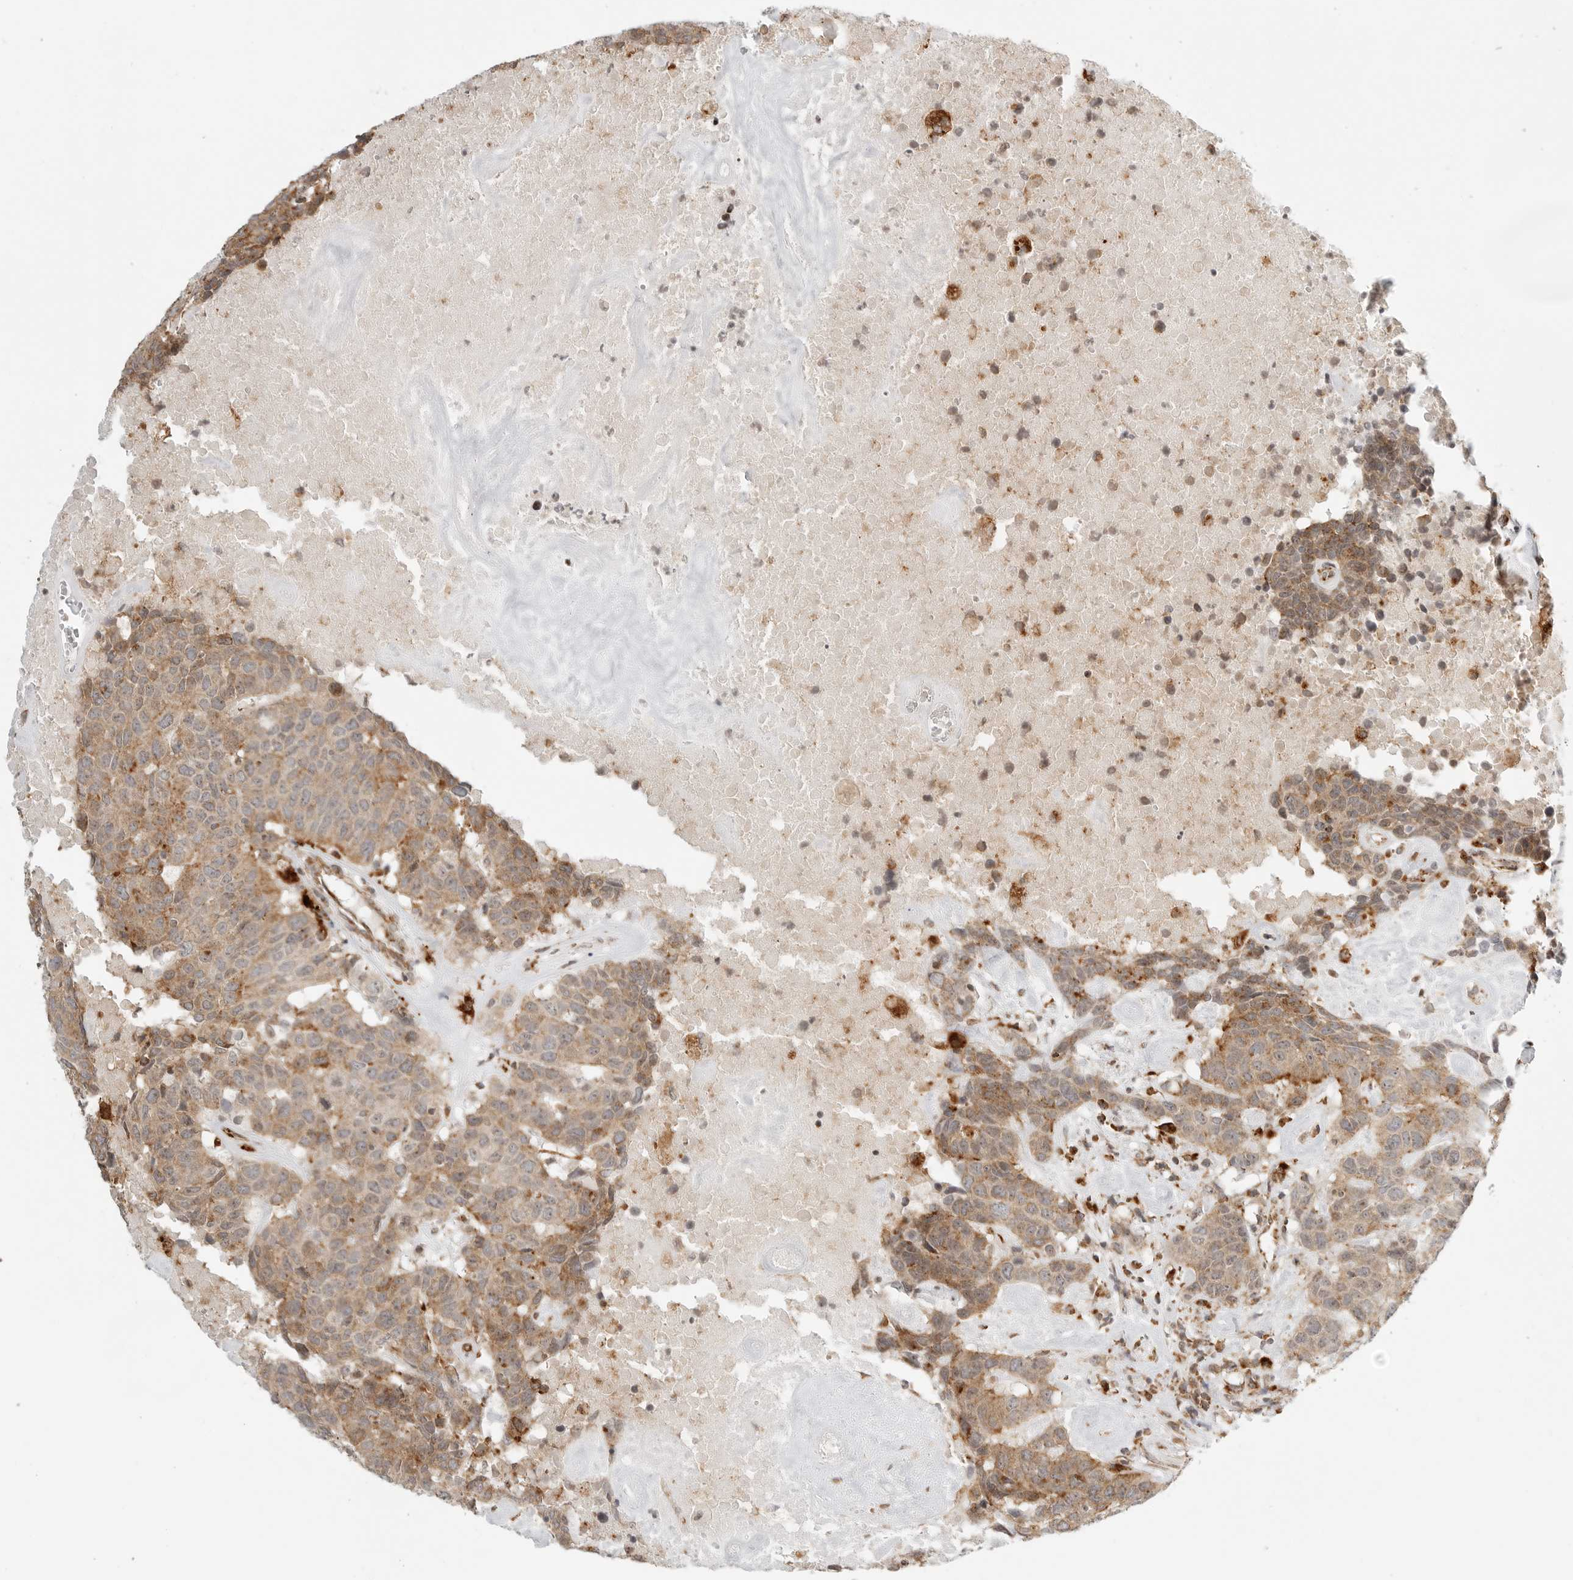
{"staining": {"intensity": "moderate", "quantity": ">75%", "location": "cytoplasmic/membranous"}, "tissue": "head and neck cancer", "cell_type": "Tumor cells", "image_type": "cancer", "snomed": [{"axis": "morphology", "description": "Squamous cell carcinoma, NOS"}, {"axis": "topography", "description": "Head-Neck"}], "caption": "Immunohistochemistry histopathology image of neoplastic tissue: head and neck squamous cell carcinoma stained using immunohistochemistry (IHC) exhibits medium levels of moderate protein expression localized specifically in the cytoplasmic/membranous of tumor cells, appearing as a cytoplasmic/membranous brown color.", "gene": "IDUA", "patient": {"sex": "male", "age": 66}}